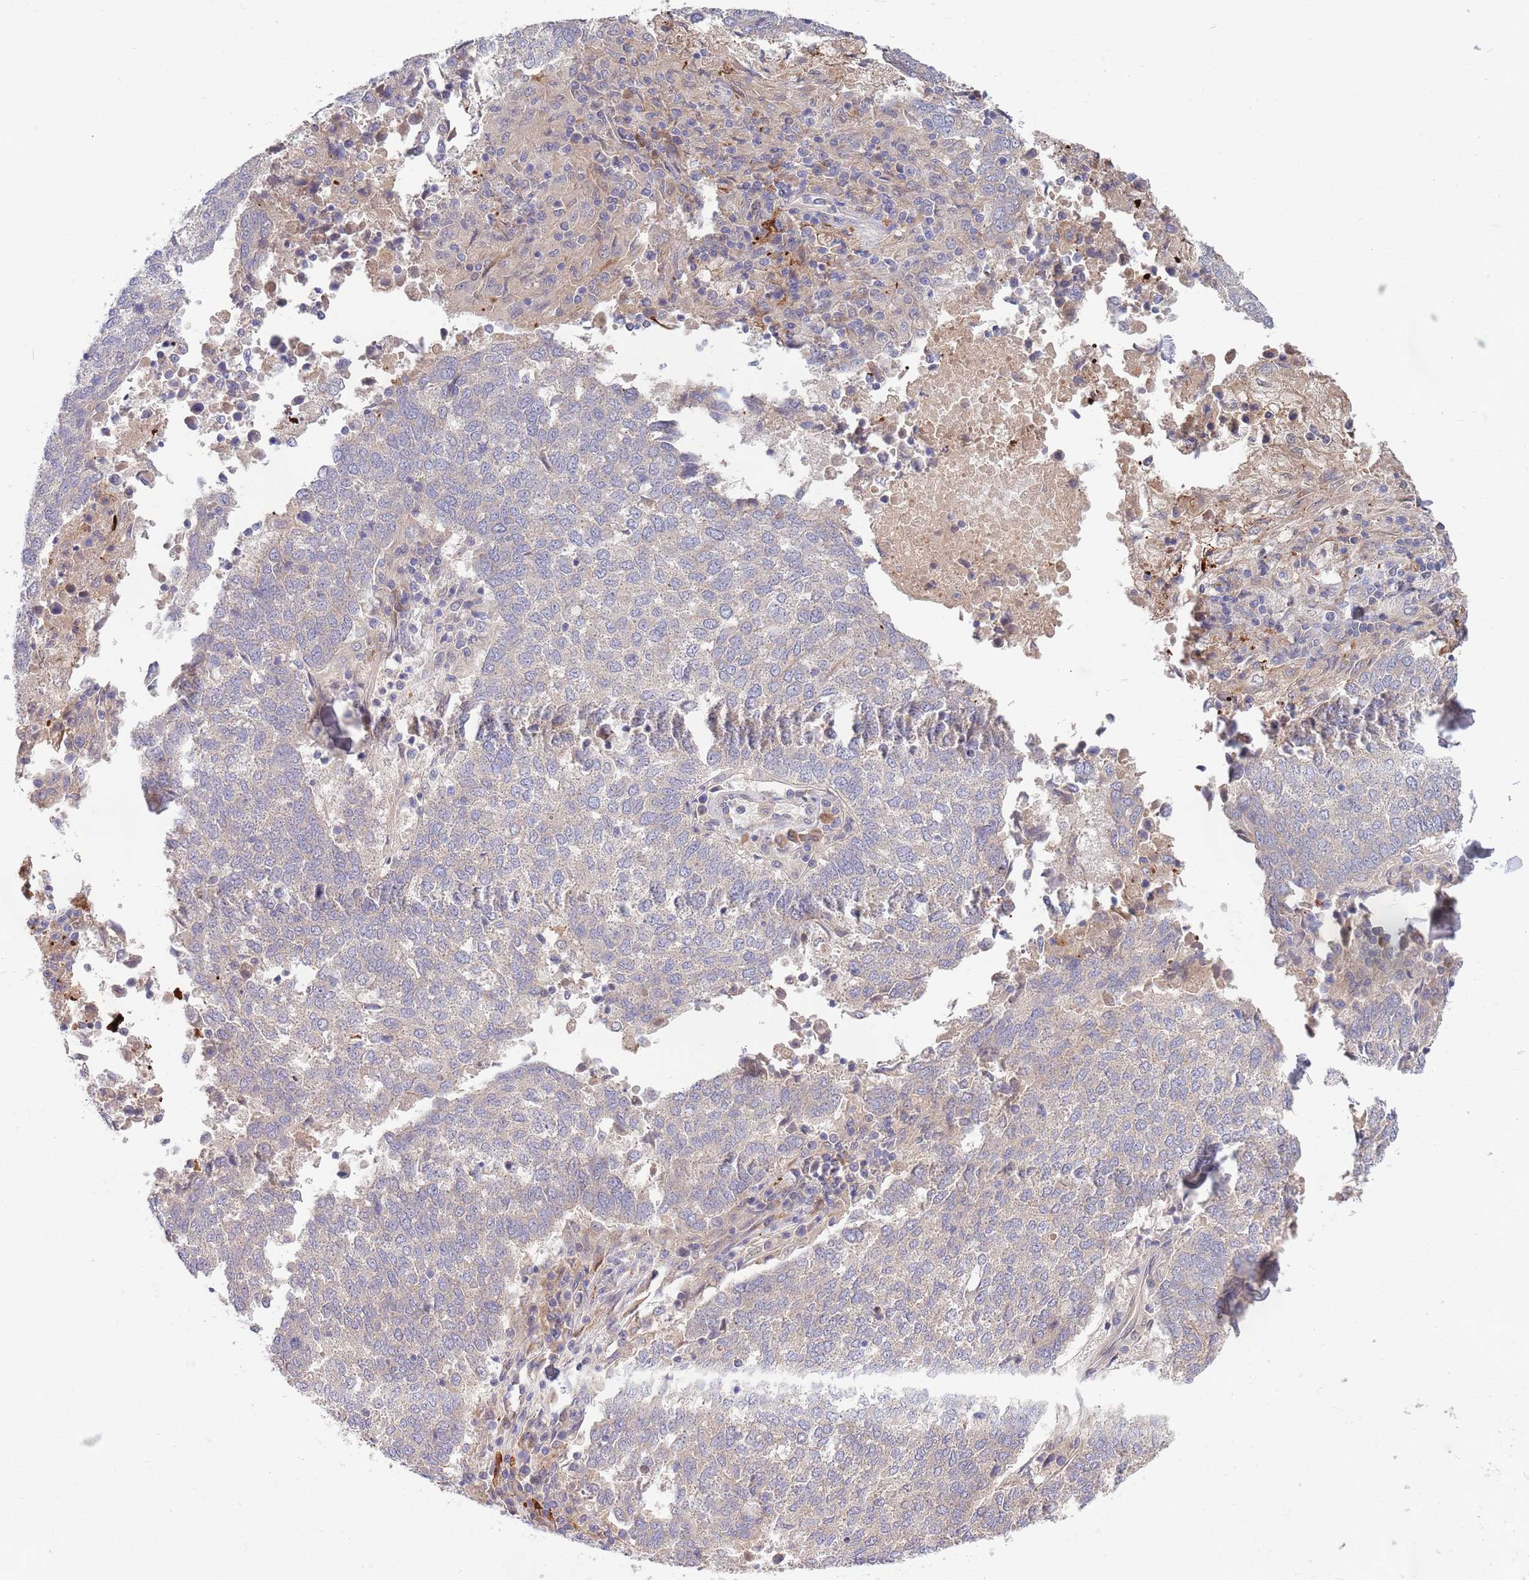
{"staining": {"intensity": "negative", "quantity": "none", "location": "none"}, "tissue": "lung cancer", "cell_type": "Tumor cells", "image_type": "cancer", "snomed": [{"axis": "morphology", "description": "Squamous cell carcinoma, NOS"}, {"axis": "topography", "description": "Lung"}], "caption": "Immunohistochemical staining of human lung cancer displays no significant staining in tumor cells.", "gene": "NLRP6", "patient": {"sex": "male", "age": 73}}